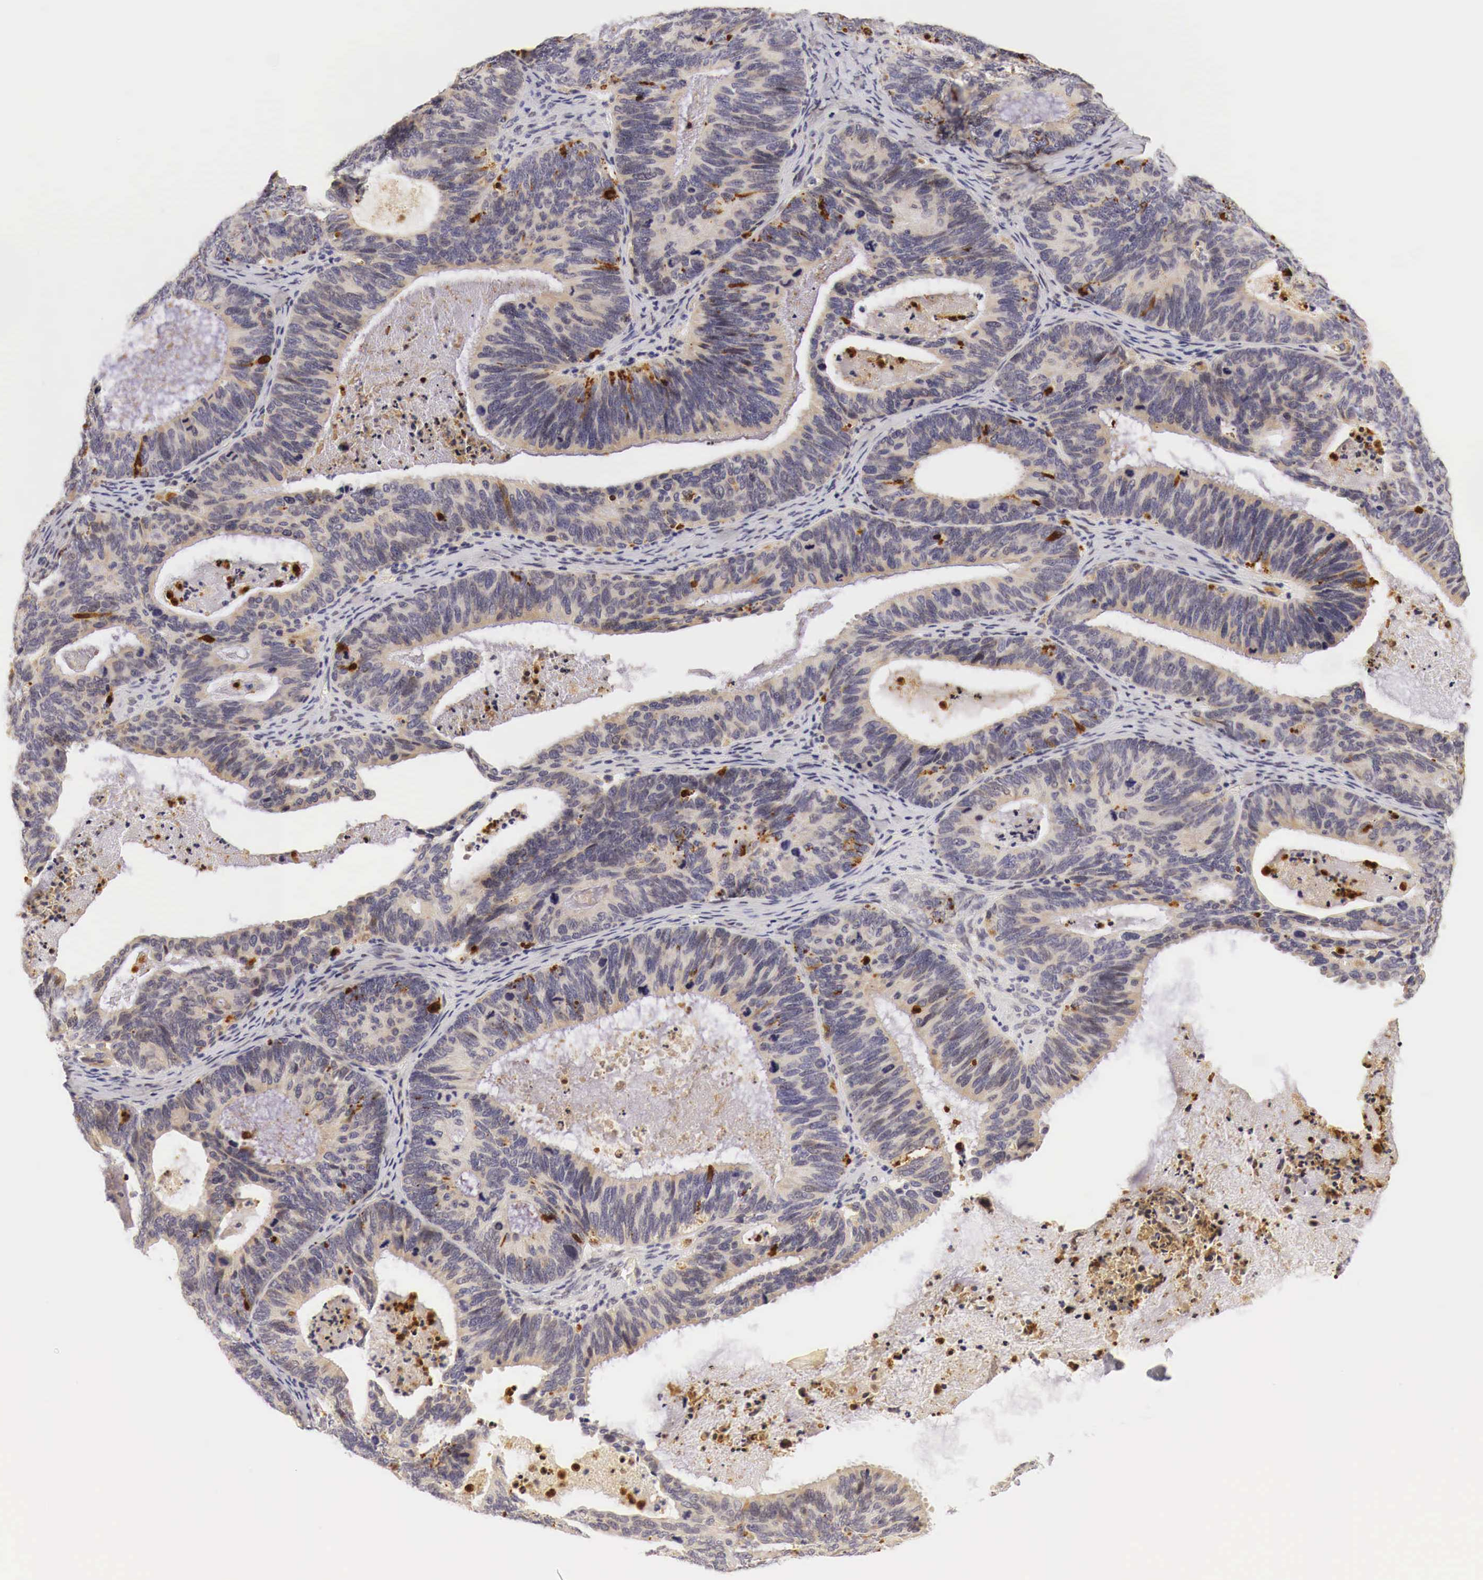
{"staining": {"intensity": "negative", "quantity": "none", "location": "none"}, "tissue": "ovarian cancer", "cell_type": "Tumor cells", "image_type": "cancer", "snomed": [{"axis": "morphology", "description": "Carcinoma, endometroid"}, {"axis": "topography", "description": "Ovary"}], "caption": "A high-resolution histopathology image shows IHC staining of endometroid carcinoma (ovarian), which displays no significant positivity in tumor cells.", "gene": "CASP3", "patient": {"sex": "female", "age": 52}}